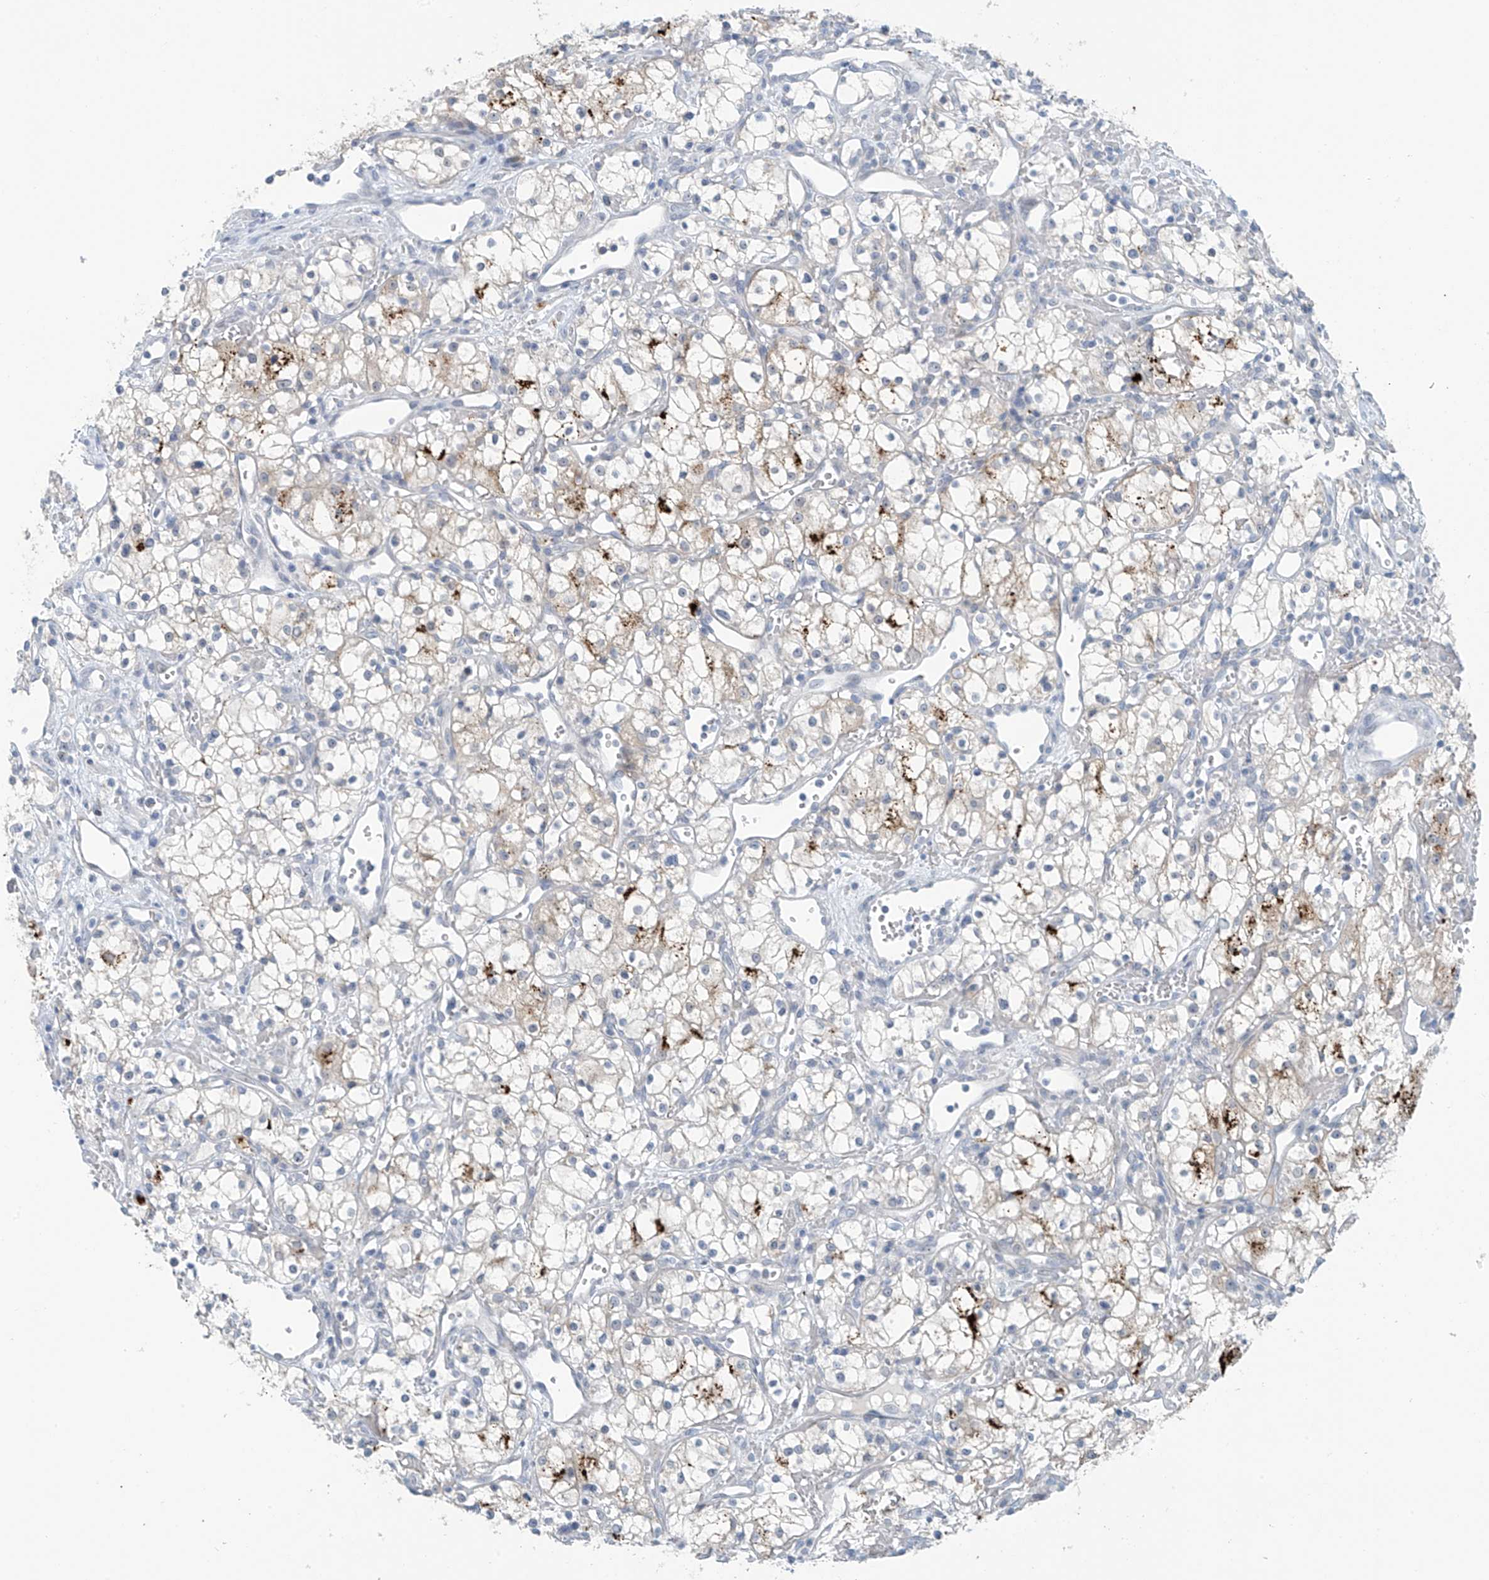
{"staining": {"intensity": "moderate", "quantity": "<25%", "location": "cytoplasmic/membranous"}, "tissue": "renal cancer", "cell_type": "Tumor cells", "image_type": "cancer", "snomed": [{"axis": "morphology", "description": "Adenocarcinoma, NOS"}, {"axis": "topography", "description": "Kidney"}], "caption": "Protein staining shows moderate cytoplasmic/membranous staining in about <25% of tumor cells in renal adenocarcinoma.", "gene": "ZNF793", "patient": {"sex": "male", "age": 59}}